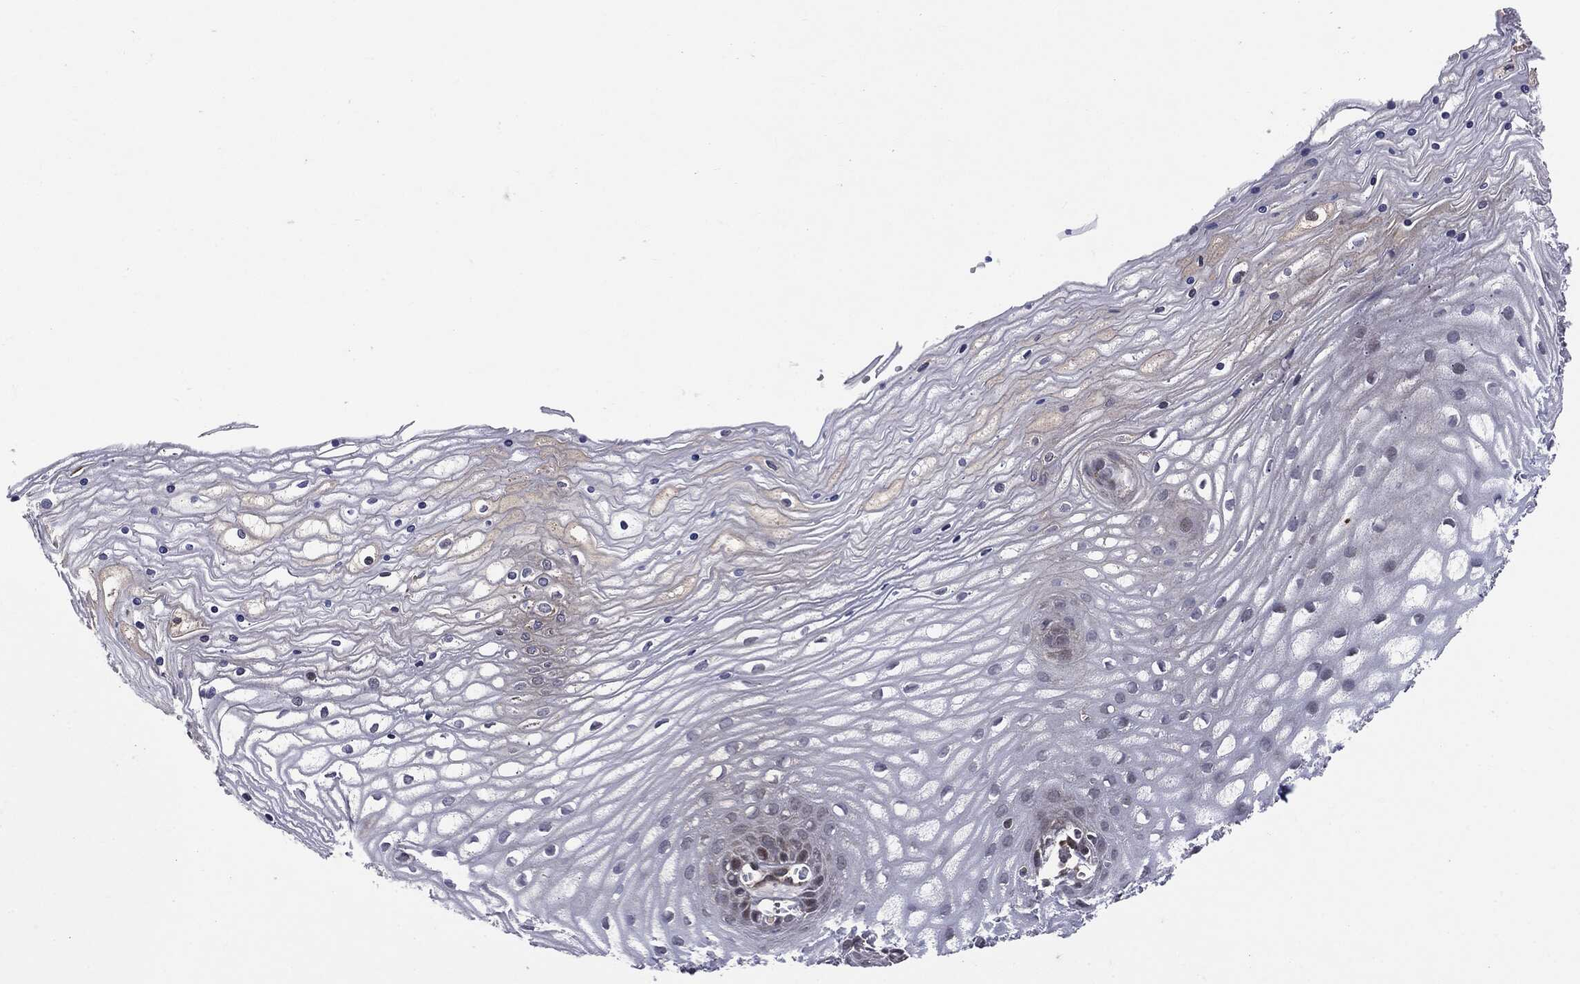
{"staining": {"intensity": "moderate", "quantity": "25%-75%", "location": "cytoplasmic/membranous,nuclear"}, "tissue": "cervix", "cell_type": "Glandular cells", "image_type": "normal", "snomed": [{"axis": "morphology", "description": "Normal tissue, NOS"}, {"axis": "topography", "description": "Cervix"}], "caption": "A brown stain shows moderate cytoplasmic/membranous,nuclear positivity of a protein in glandular cells of benign cervix.", "gene": "PTPA", "patient": {"sex": "female", "age": 35}}